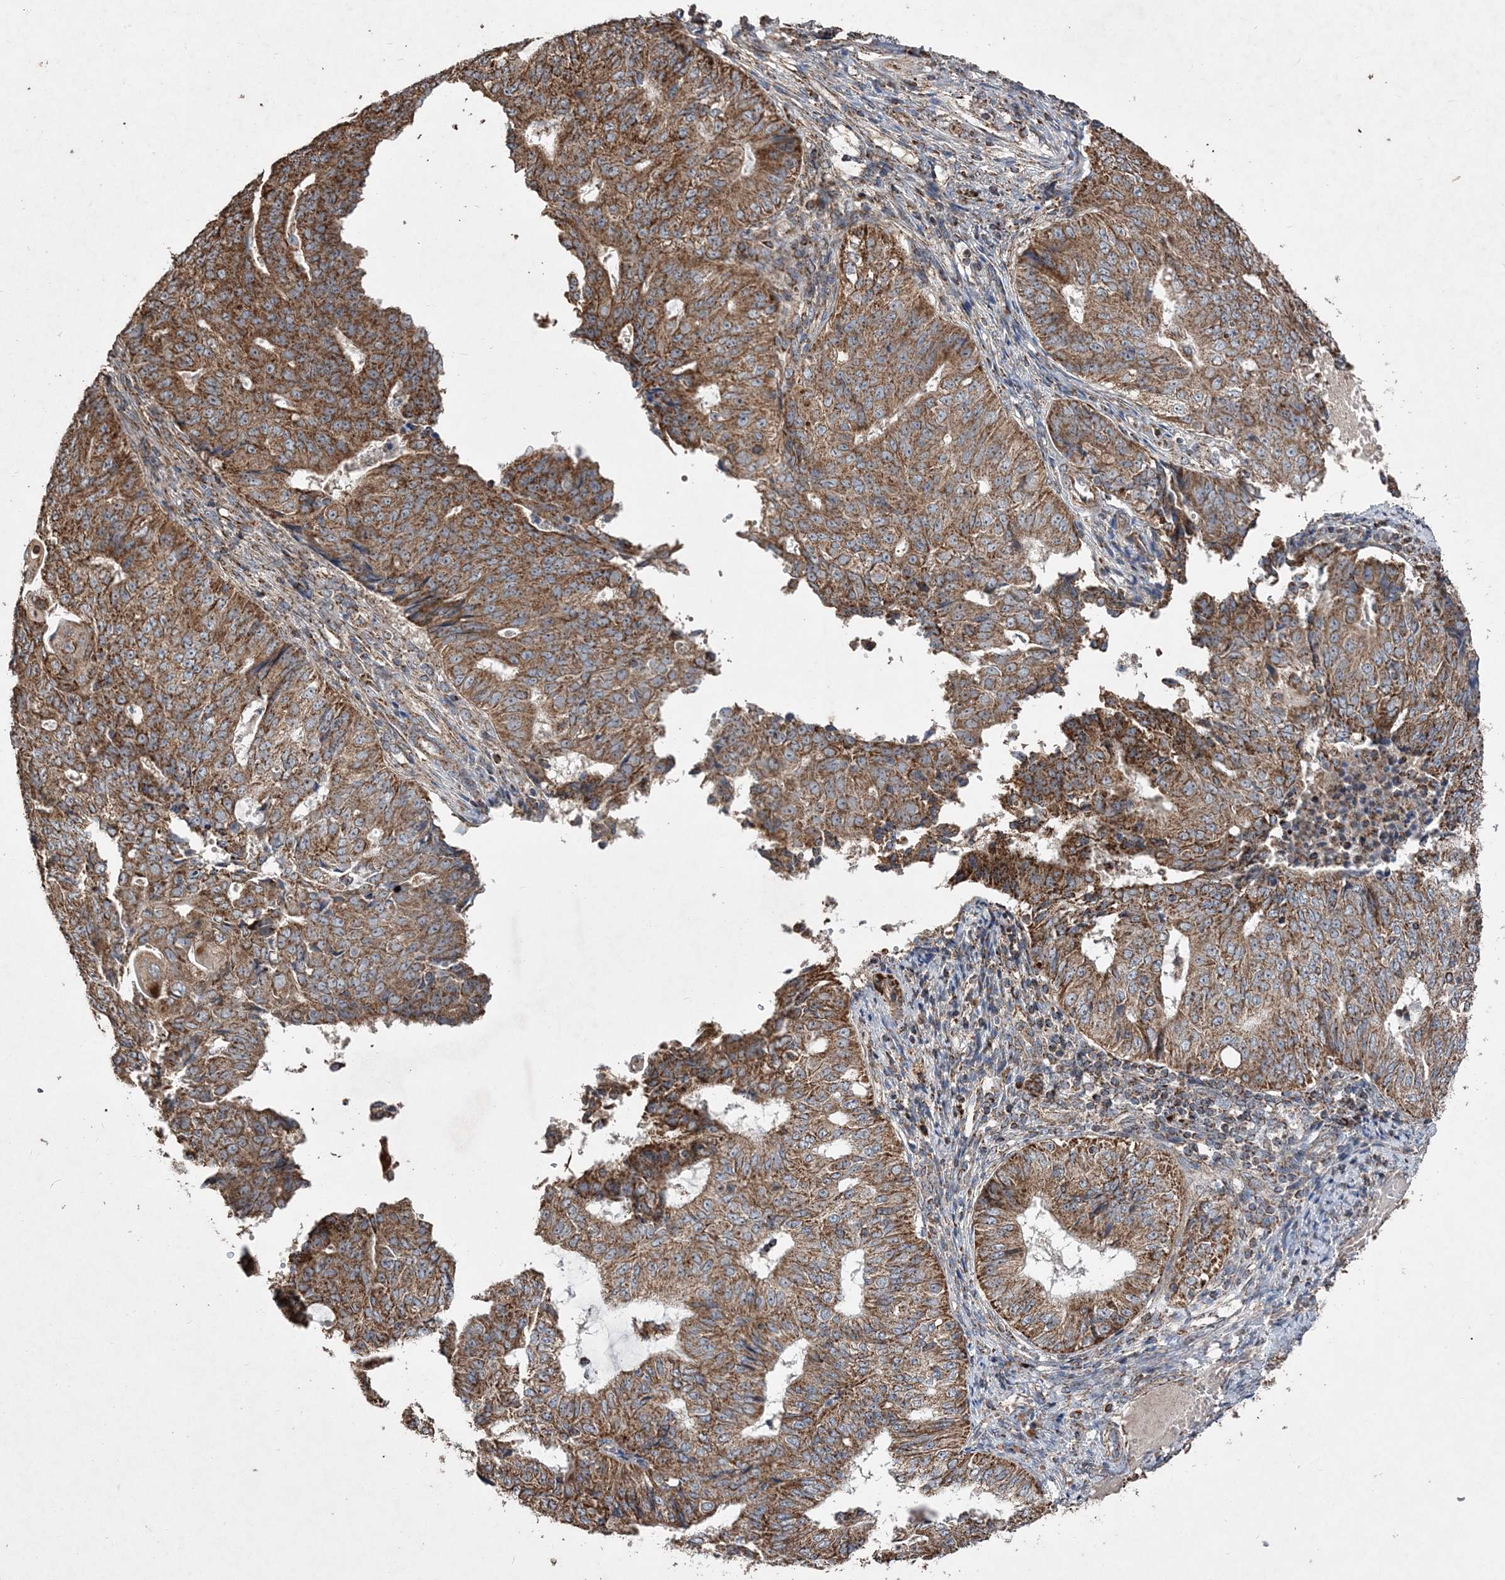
{"staining": {"intensity": "moderate", "quantity": ">75%", "location": "cytoplasmic/membranous"}, "tissue": "endometrial cancer", "cell_type": "Tumor cells", "image_type": "cancer", "snomed": [{"axis": "morphology", "description": "Adenocarcinoma, NOS"}, {"axis": "topography", "description": "Endometrium"}], "caption": "Immunohistochemical staining of adenocarcinoma (endometrial) reveals moderate cytoplasmic/membranous protein positivity in approximately >75% of tumor cells.", "gene": "POC5", "patient": {"sex": "female", "age": 32}}